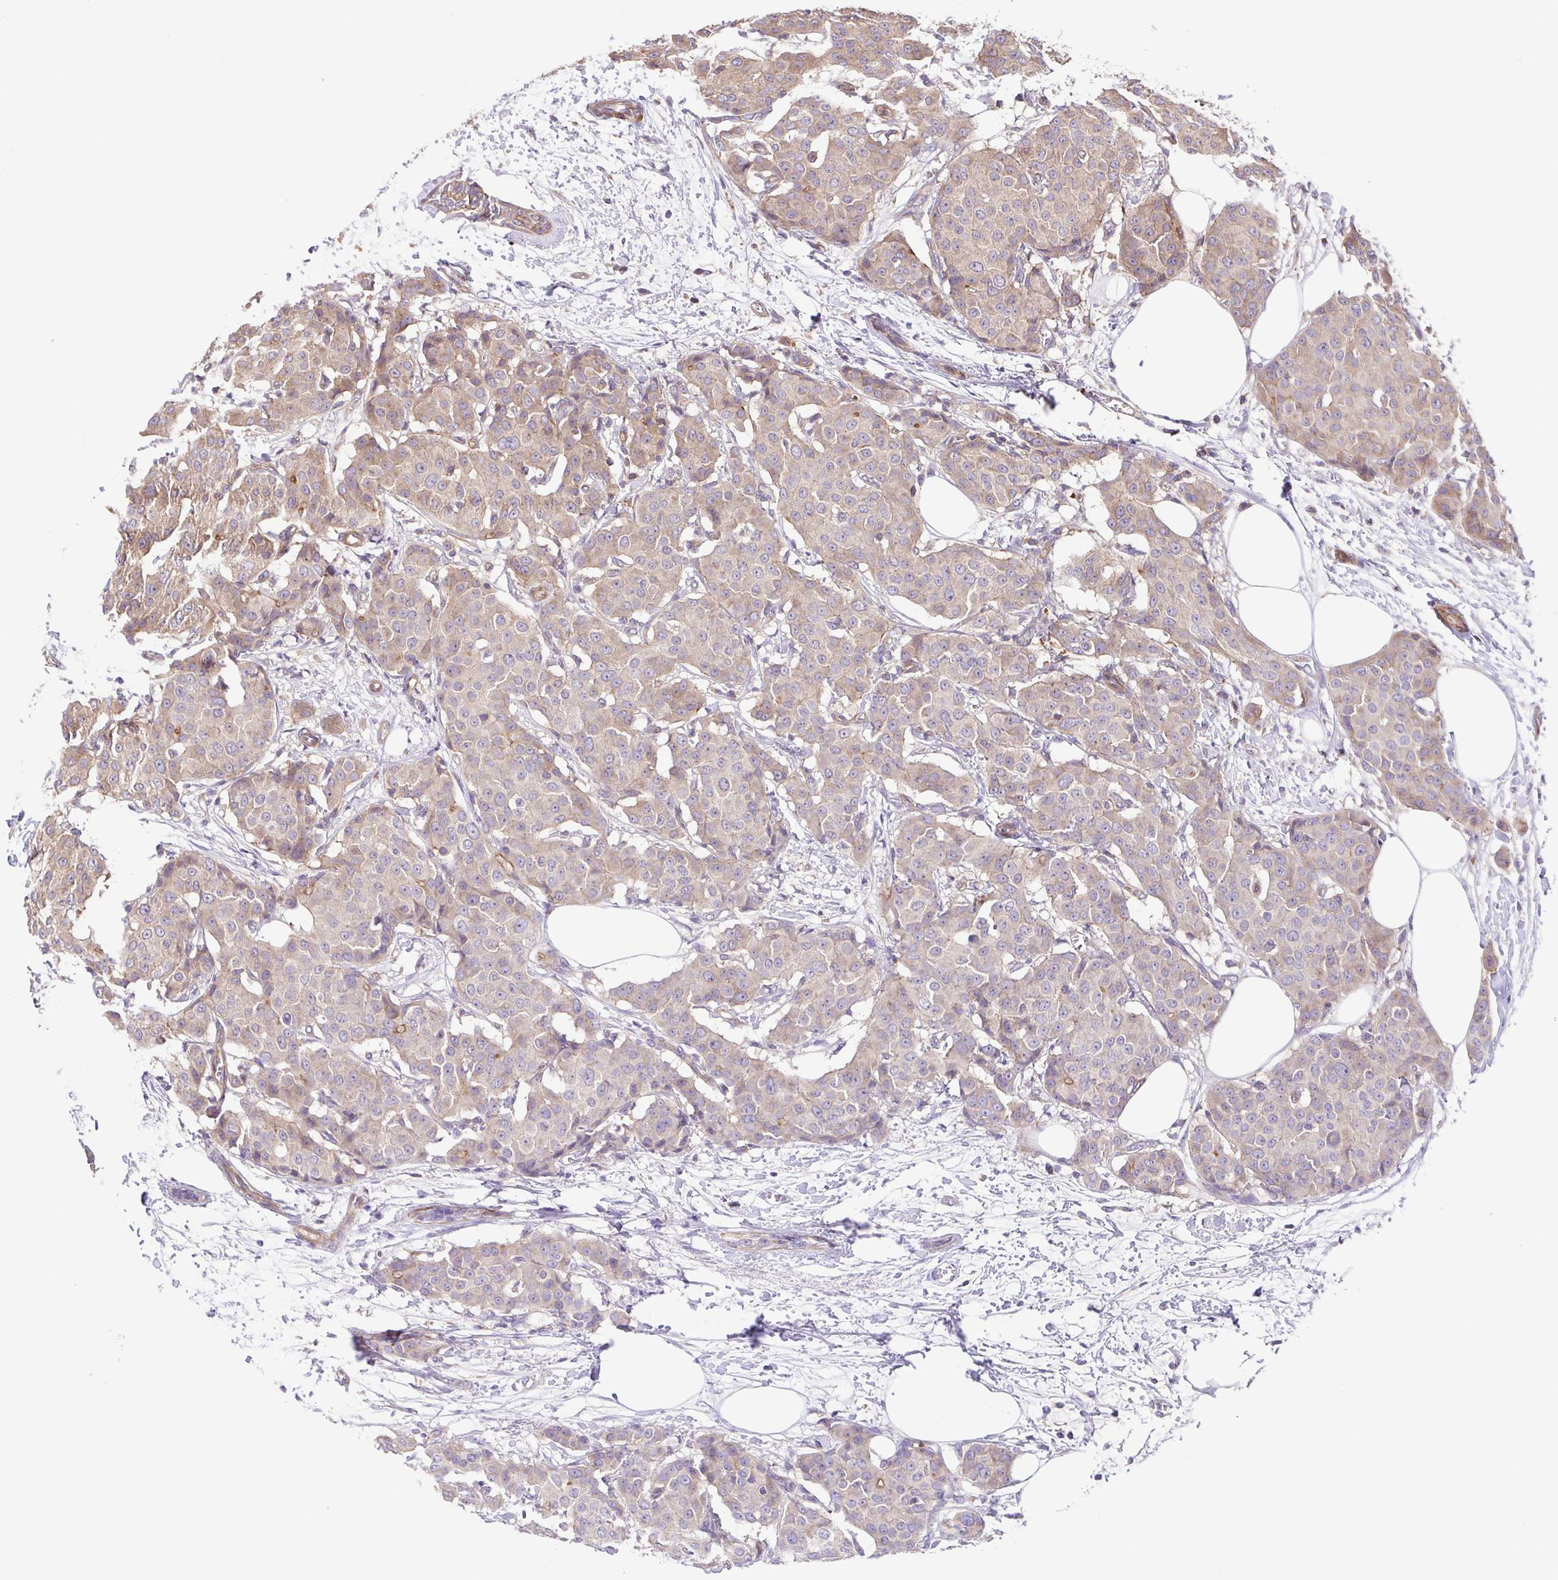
{"staining": {"intensity": "weak", "quantity": ">75%", "location": "cytoplasmic/membranous"}, "tissue": "breast cancer", "cell_type": "Tumor cells", "image_type": "cancer", "snomed": [{"axis": "morphology", "description": "Duct carcinoma"}, {"axis": "topography", "description": "Breast"}], "caption": "Immunohistochemical staining of infiltrating ductal carcinoma (breast) displays low levels of weak cytoplasmic/membranous protein staining in about >75% of tumor cells.", "gene": "IDE", "patient": {"sex": "female", "age": 91}}